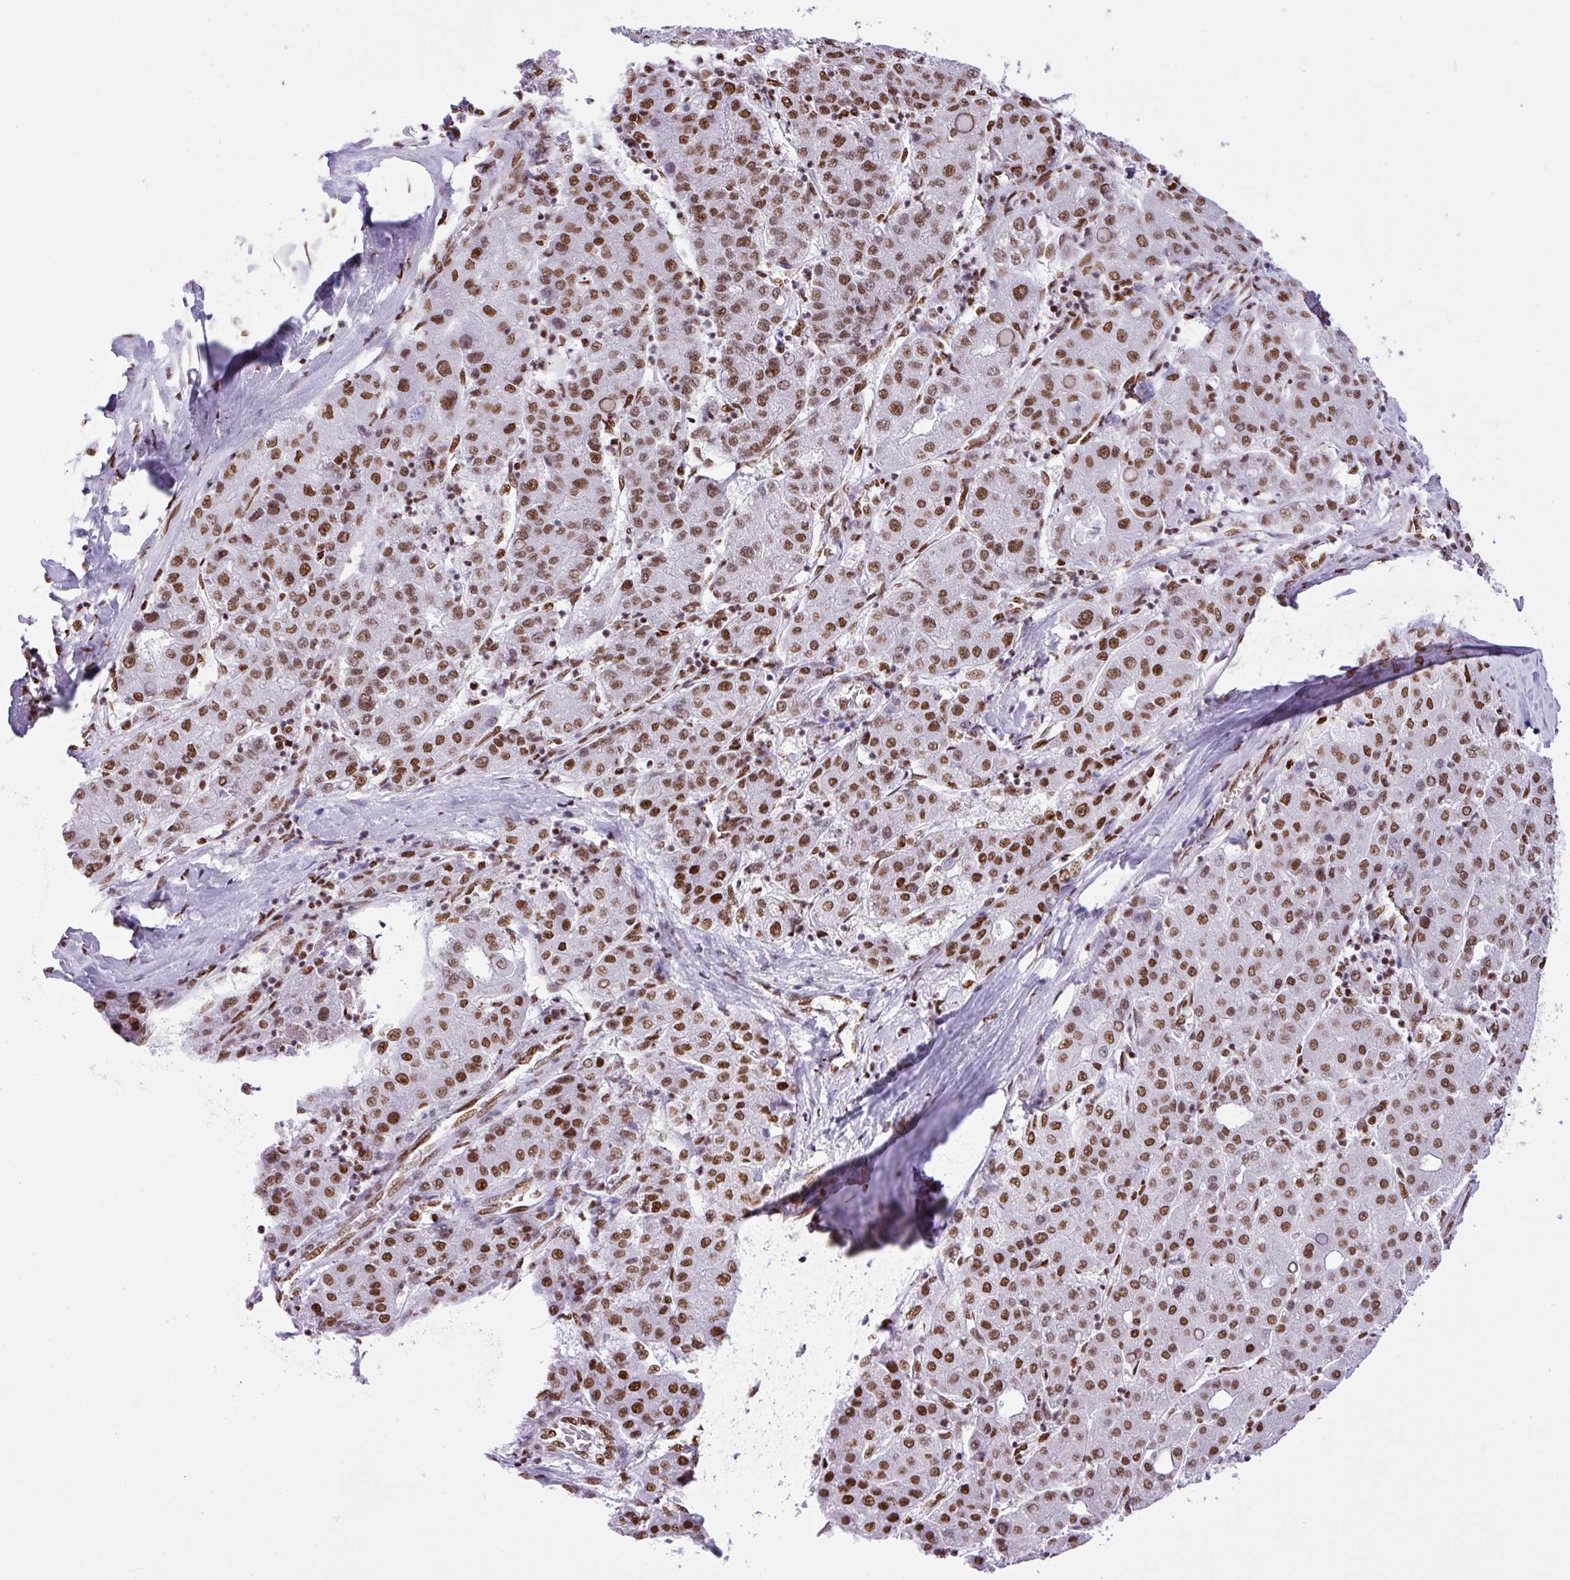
{"staining": {"intensity": "moderate", "quantity": ">75%", "location": "nuclear"}, "tissue": "liver cancer", "cell_type": "Tumor cells", "image_type": "cancer", "snomed": [{"axis": "morphology", "description": "Carcinoma, Hepatocellular, NOS"}, {"axis": "topography", "description": "Liver"}], "caption": "Approximately >75% of tumor cells in liver cancer (hepatocellular carcinoma) show moderate nuclear protein staining as visualized by brown immunohistochemical staining.", "gene": "RARG", "patient": {"sex": "male", "age": 65}}